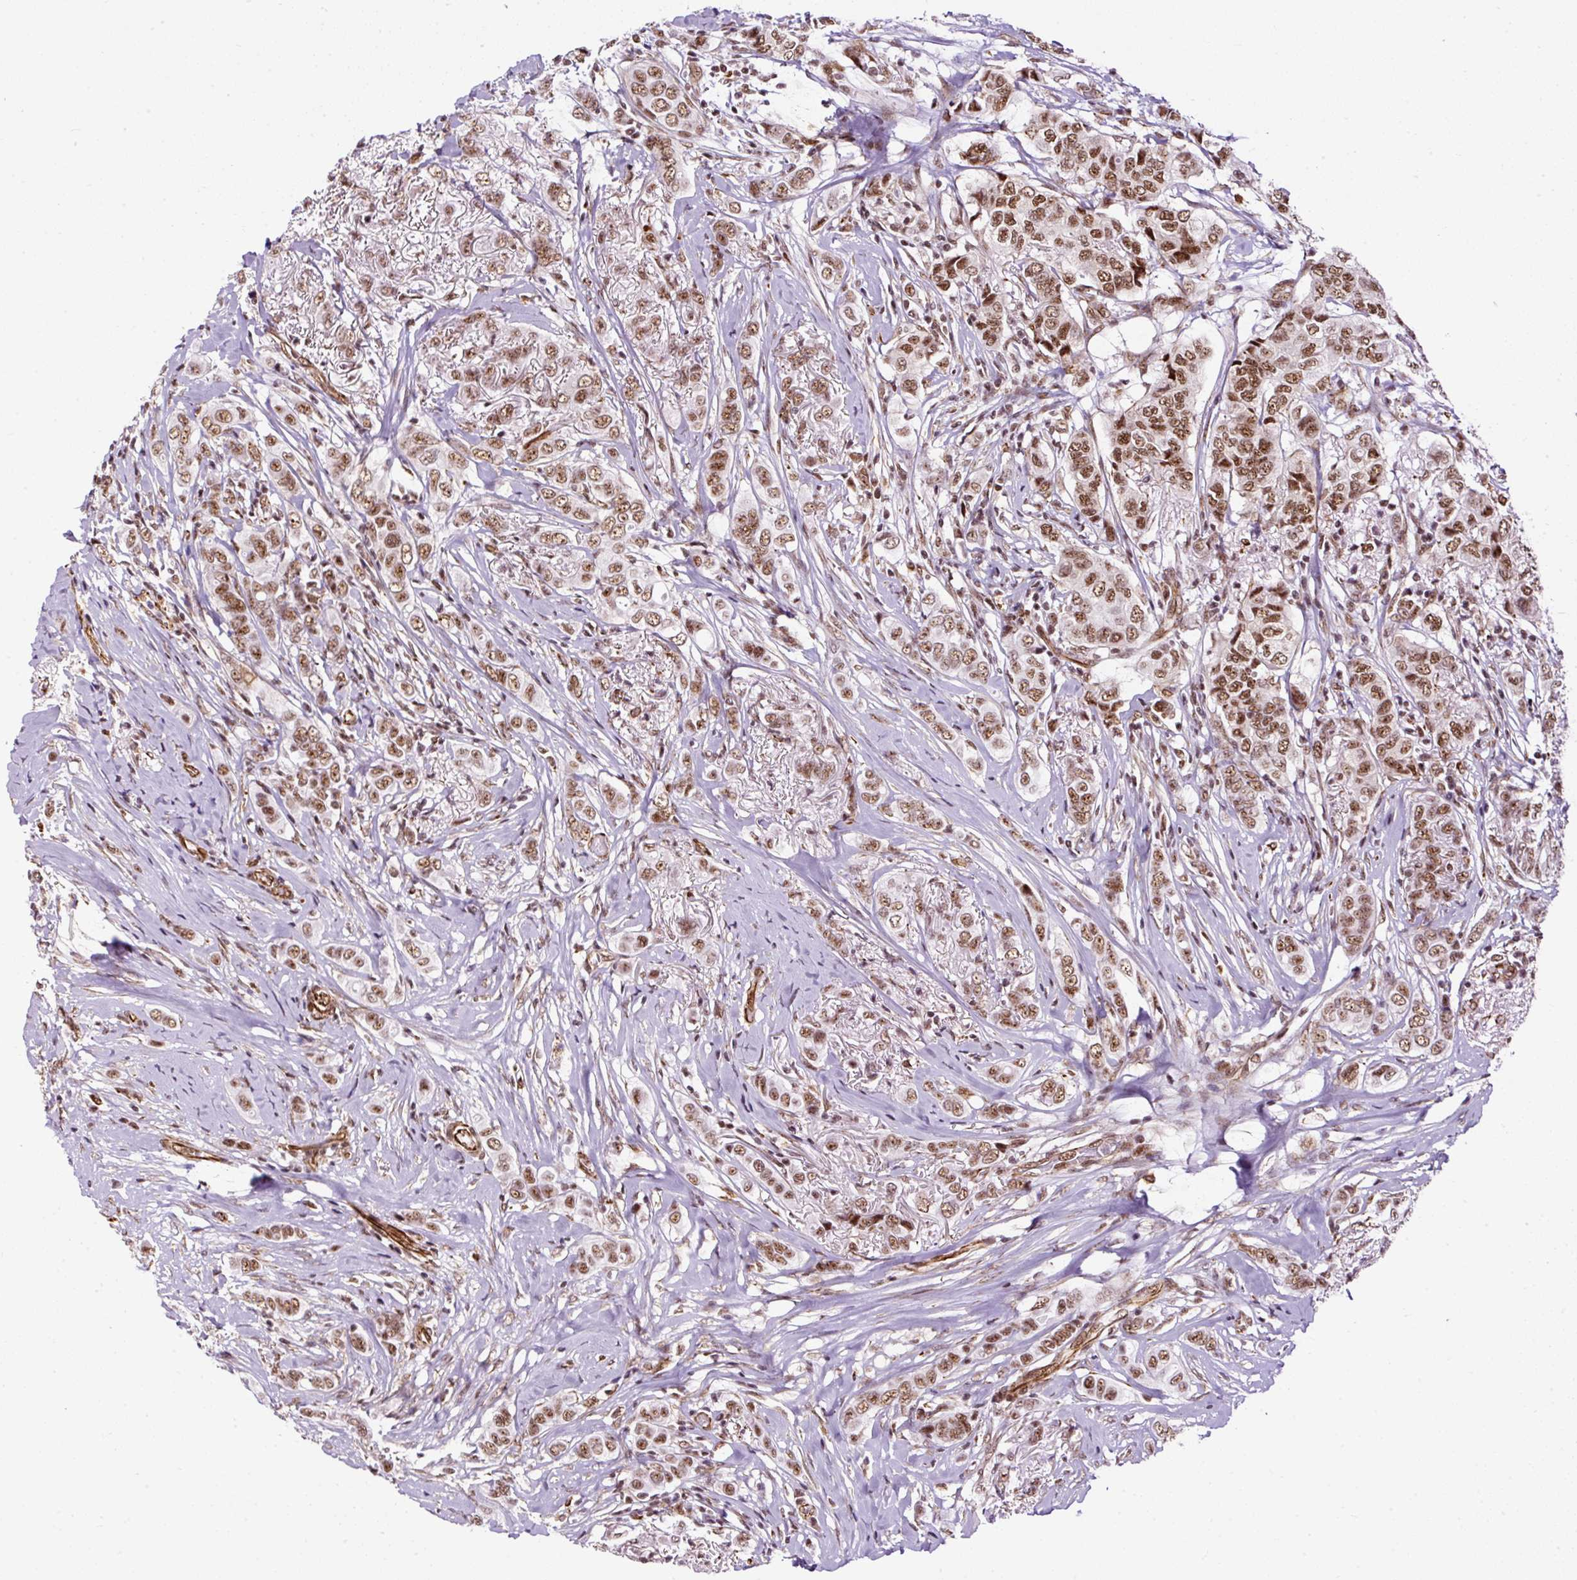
{"staining": {"intensity": "moderate", "quantity": ">75%", "location": "nuclear"}, "tissue": "breast cancer", "cell_type": "Tumor cells", "image_type": "cancer", "snomed": [{"axis": "morphology", "description": "Lobular carcinoma"}, {"axis": "topography", "description": "Breast"}], "caption": "Brown immunohistochemical staining in human lobular carcinoma (breast) displays moderate nuclear expression in about >75% of tumor cells.", "gene": "LUC7L2", "patient": {"sex": "female", "age": 51}}